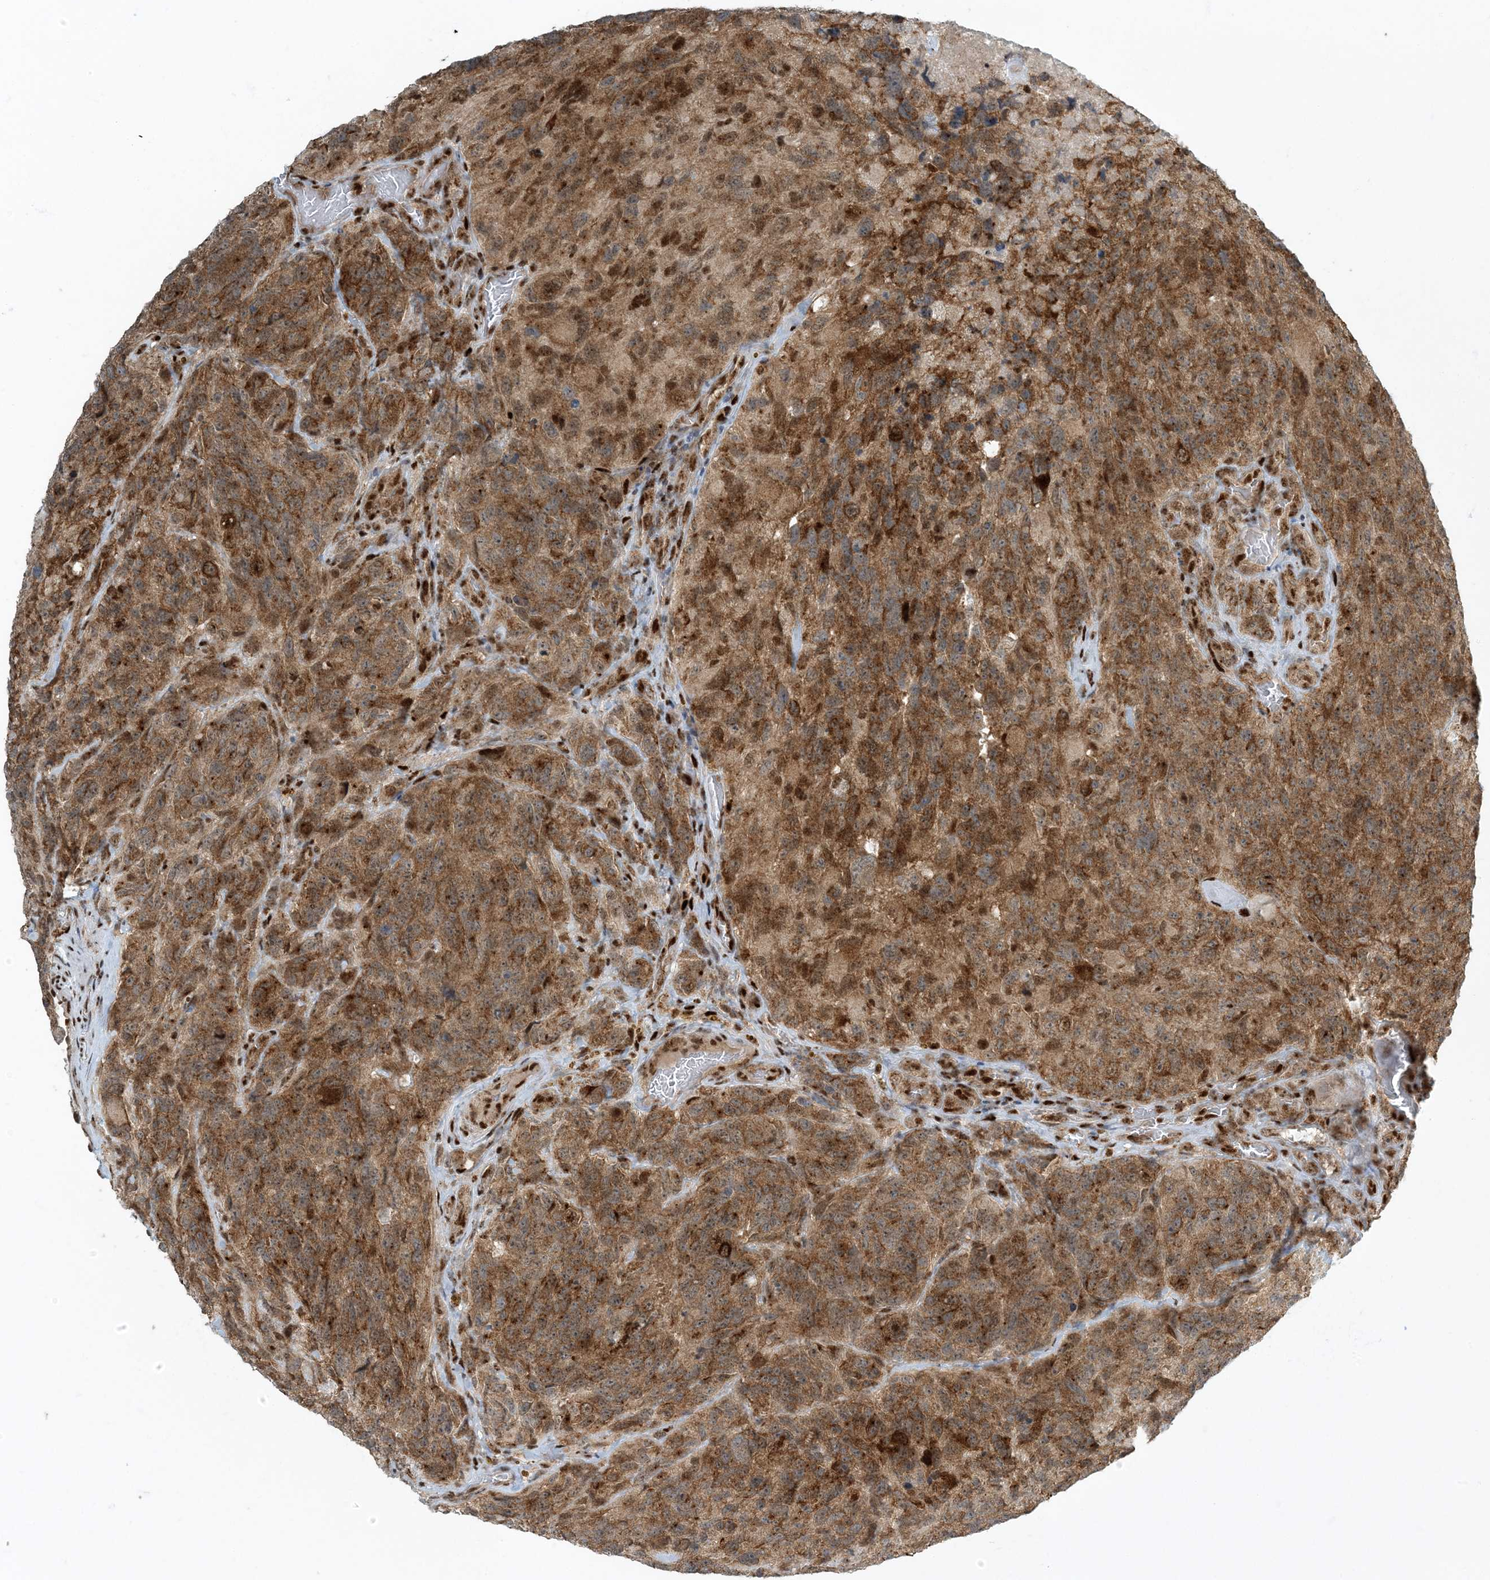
{"staining": {"intensity": "moderate", "quantity": ">75%", "location": "cytoplasmic/membranous"}, "tissue": "glioma", "cell_type": "Tumor cells", "image_type": "cancer", "snomed": [{"axis": "morphology", "description": "Glioma, malignant, High grade"}, {"axis": "topography", "description": "Brain"}], "caption": "Malignant high-grade glioma was stained to show a protein in brown. There is medium levels of moderate cytoplasmic/membranous positivity in about >75% of tumor cells.", "gene": "MBD1", "patient": {"sex": "male", "age": 69}}